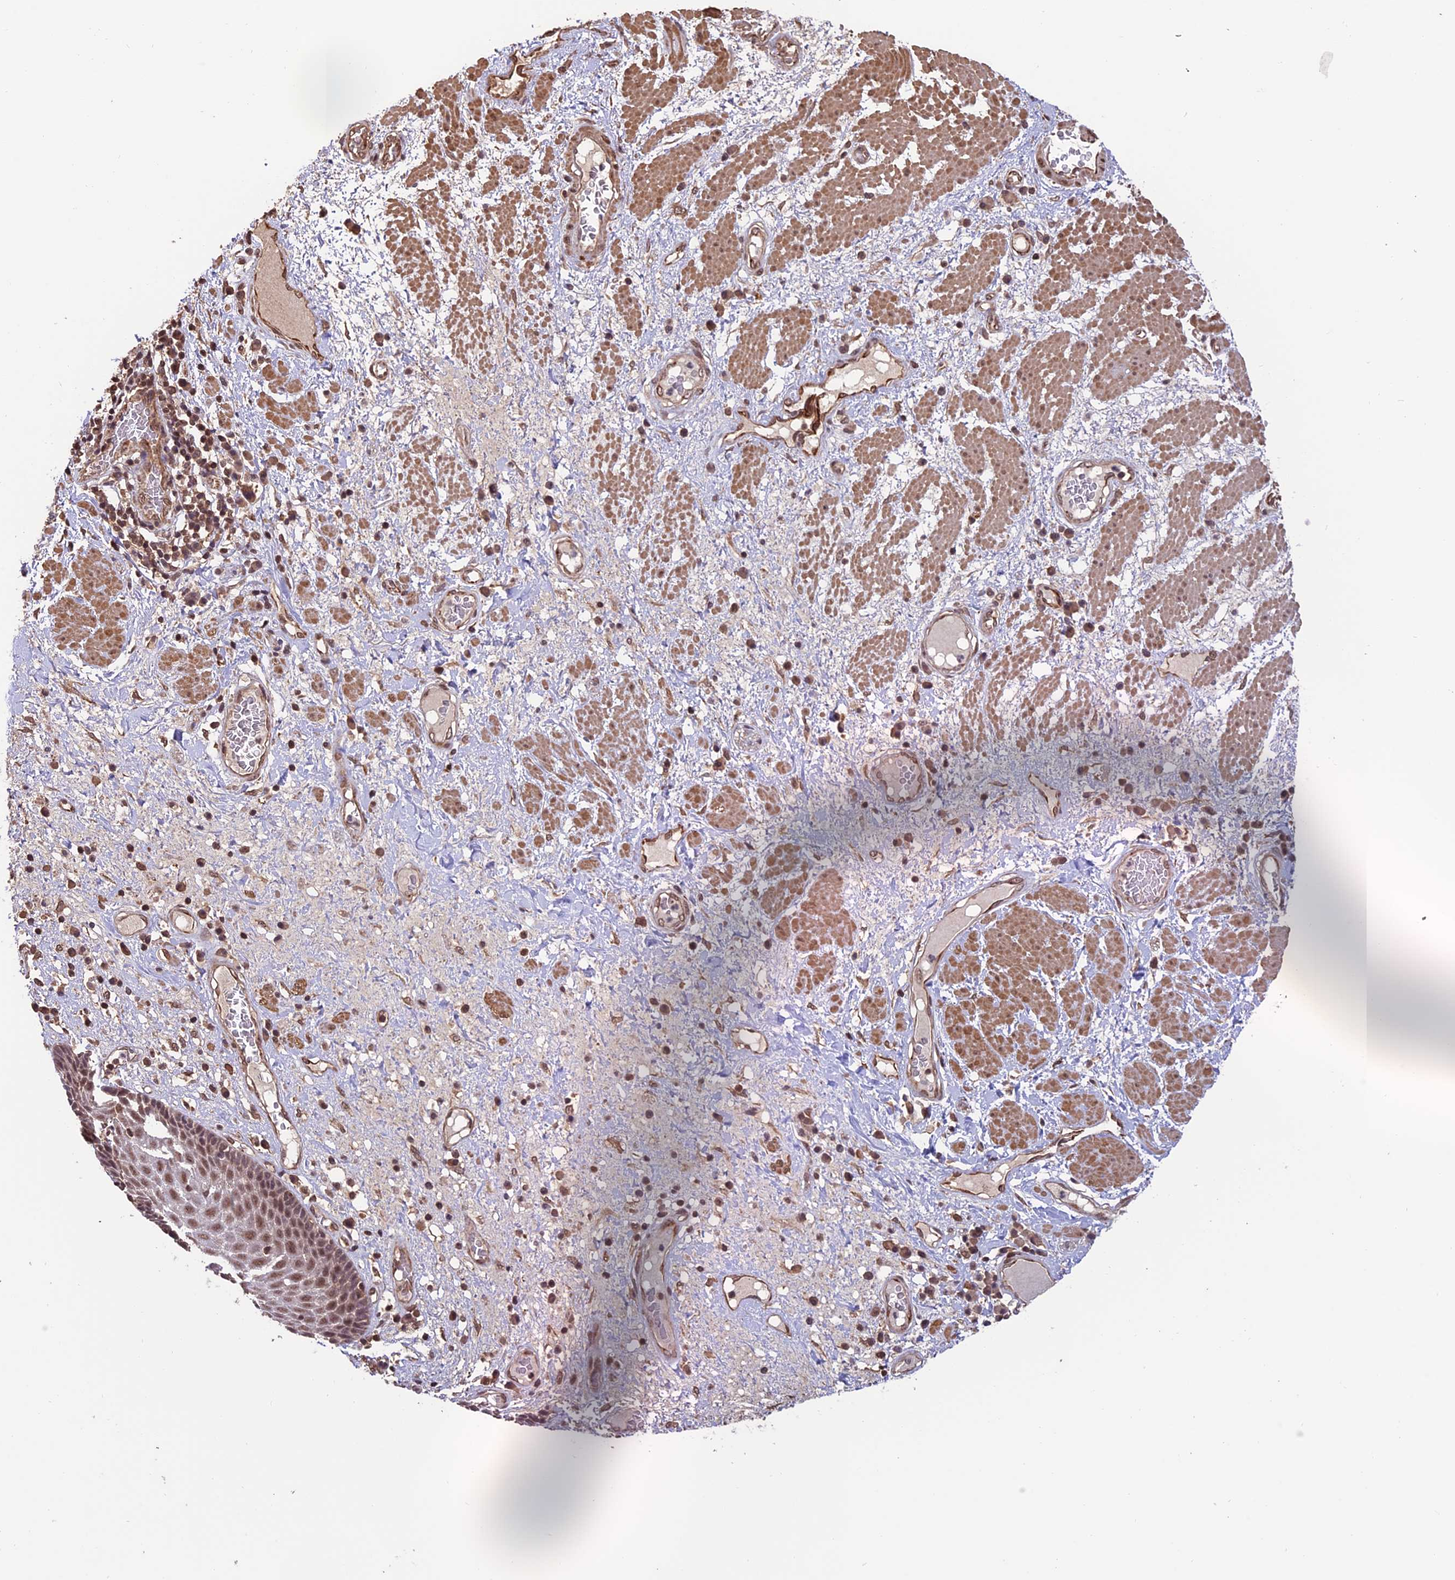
{"staining": {"intensity": "moderate", "quantity": ">75%", "location": "nuclear"}, "tissue": "esophagus", "cell_type": "Squamous epithelial cells", "image_type": "normal", "snomed": [{"axis": "morphology", "description": "Normal tissue, NOS"}, {"axis": "morphology", "description": "Adenocarcinoma, NOS"}, {"axis": "topography", "description": "Esophagus"}], "caption": "High-magnification brightfield microscopy of benign esophagus stained with DAB (brown) and counterstained with hematoxylin (blue). squamous epithelial cells exhibit moderate nuclear staining is present in approximately>75% of cells.", "gene": "CABIN1", "patient": {"sex": "male", "age": 62}}